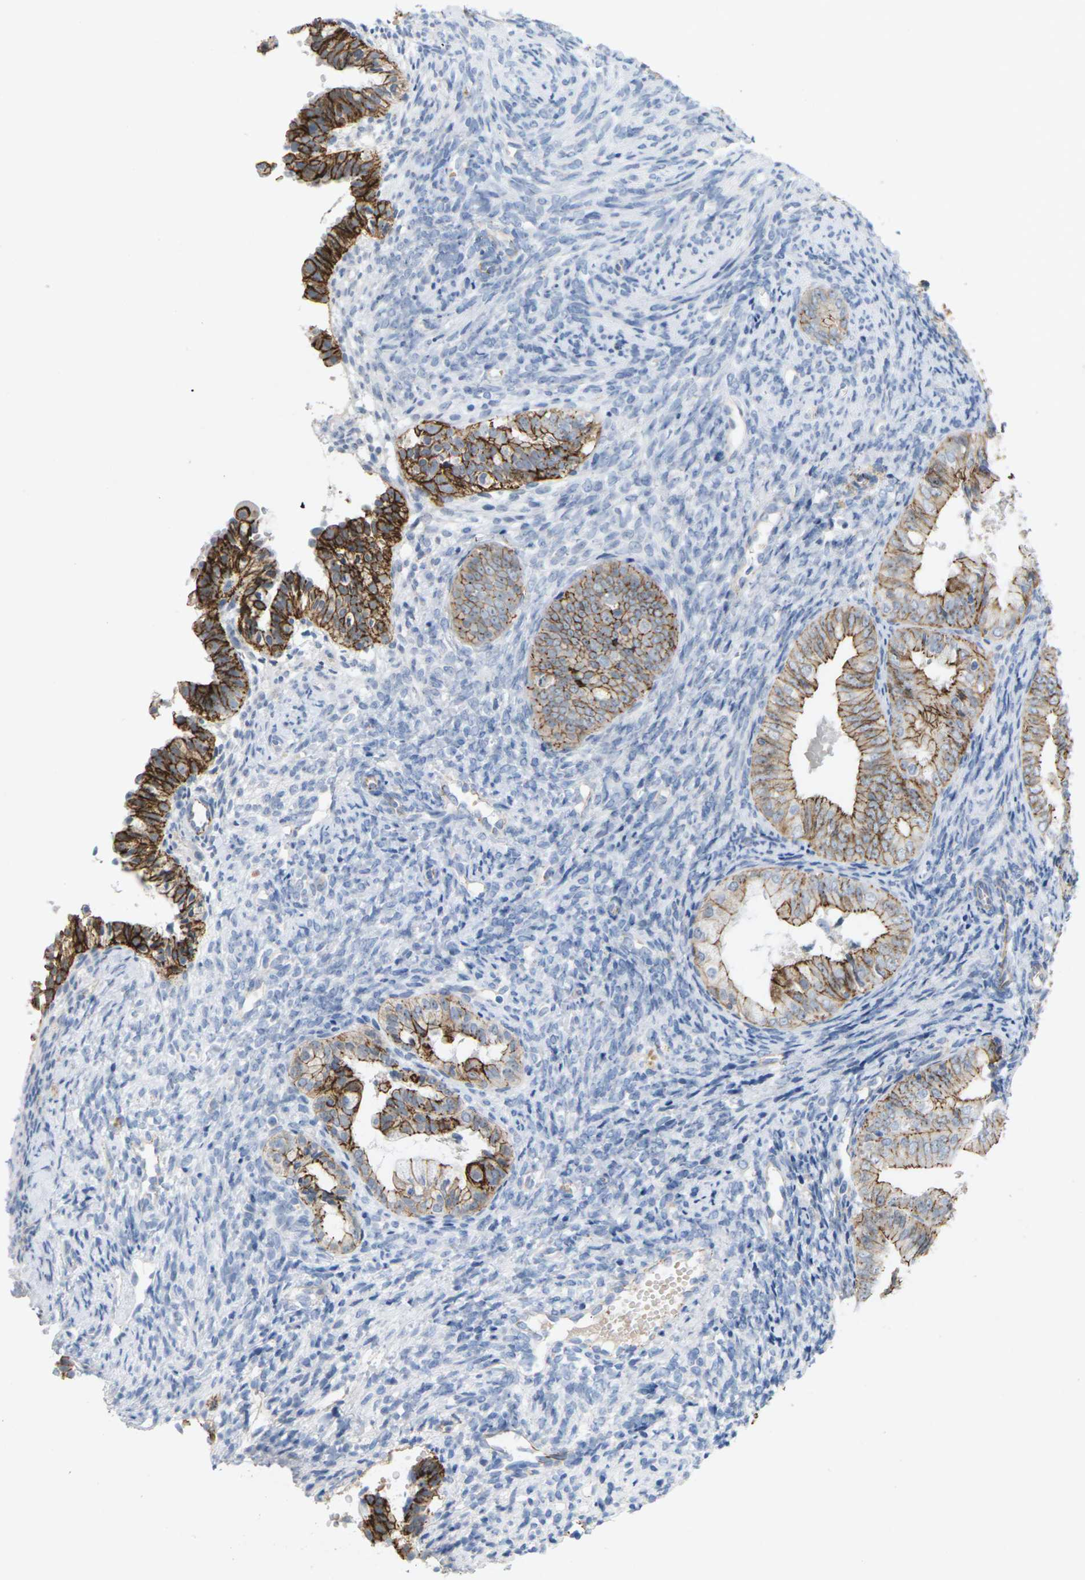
{"staining": {"intensity": "strong", "quantity": ">75%", "location": "cytoplasmic/membranous"}, "tissue": "endometrial cancer", "cell_type": "Tumor cells", "image_type": "cancer", "snomed": [{"axis": "morphology", "description": "Adenocarcinoma, NOS"}, {"axis": "topography", "description": "Endometrium"}], "caption": "IHC of human endometrial adenocarcinoma shows high levels of strong cytoplasmic/membranous expression in about >75% of tumor cells.", "gene": "CLDN3", "patient": {"sex": "female", "age": 63}}